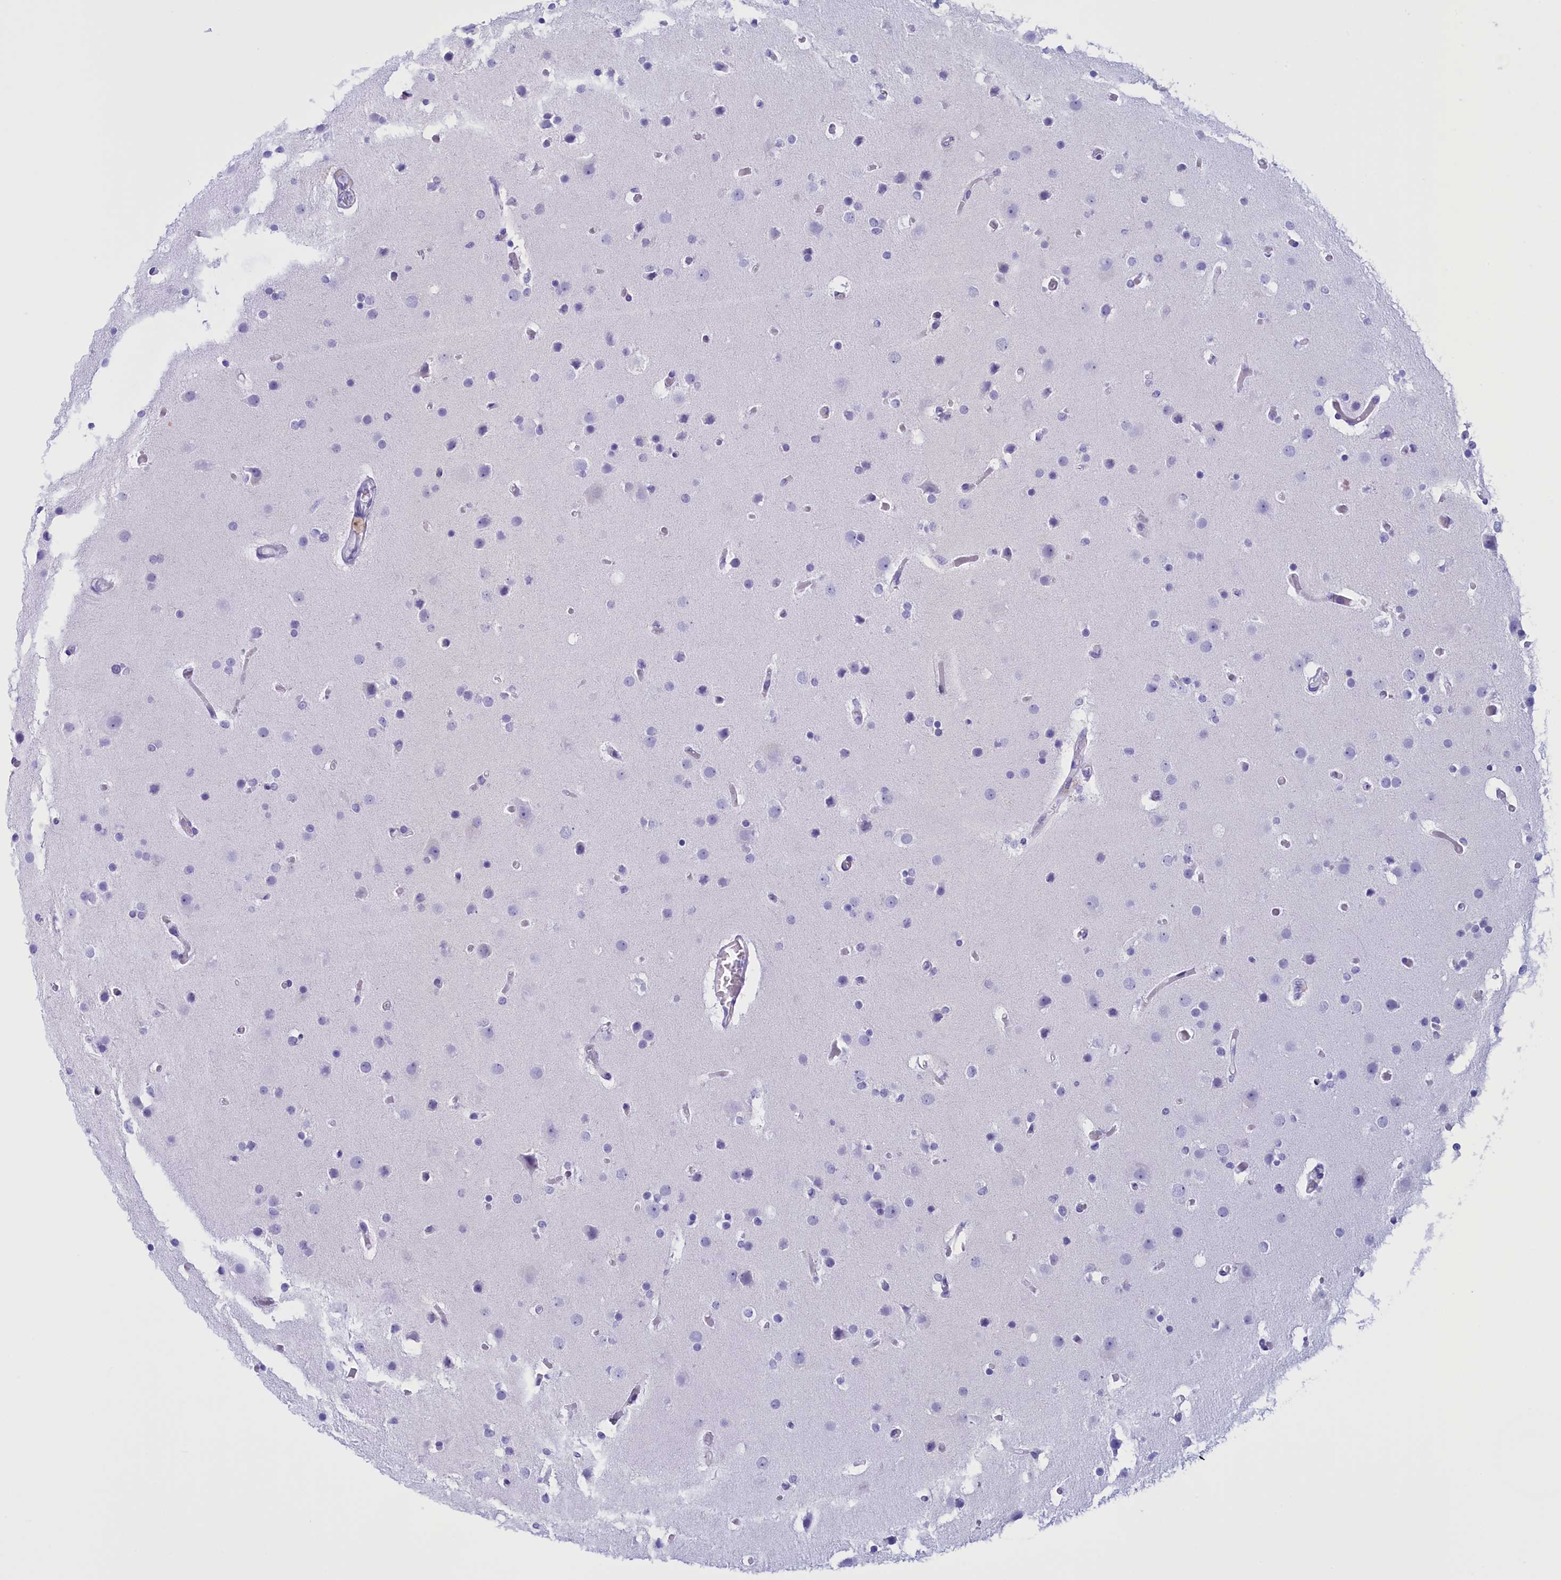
{"staining": {"intensity": "negative", "quantity": "none", "location": "none"}, "tissue": "glioma", "cell_type": "Tumor cells", "image_type": "cancer", "snomed": [{"axis": "morphology", "description": "Glioma, malignant, High grade"}, {"axis": "topography", "description": "Cerebral cortex"}], "caption": "IHC photomicrograph of human high-grade glioma (malignant) stained for a protein (brown), which demonstrates no expression in tumor cells.", "gene": "BRI3", "patient": {"sex": "female", "age": 36}}